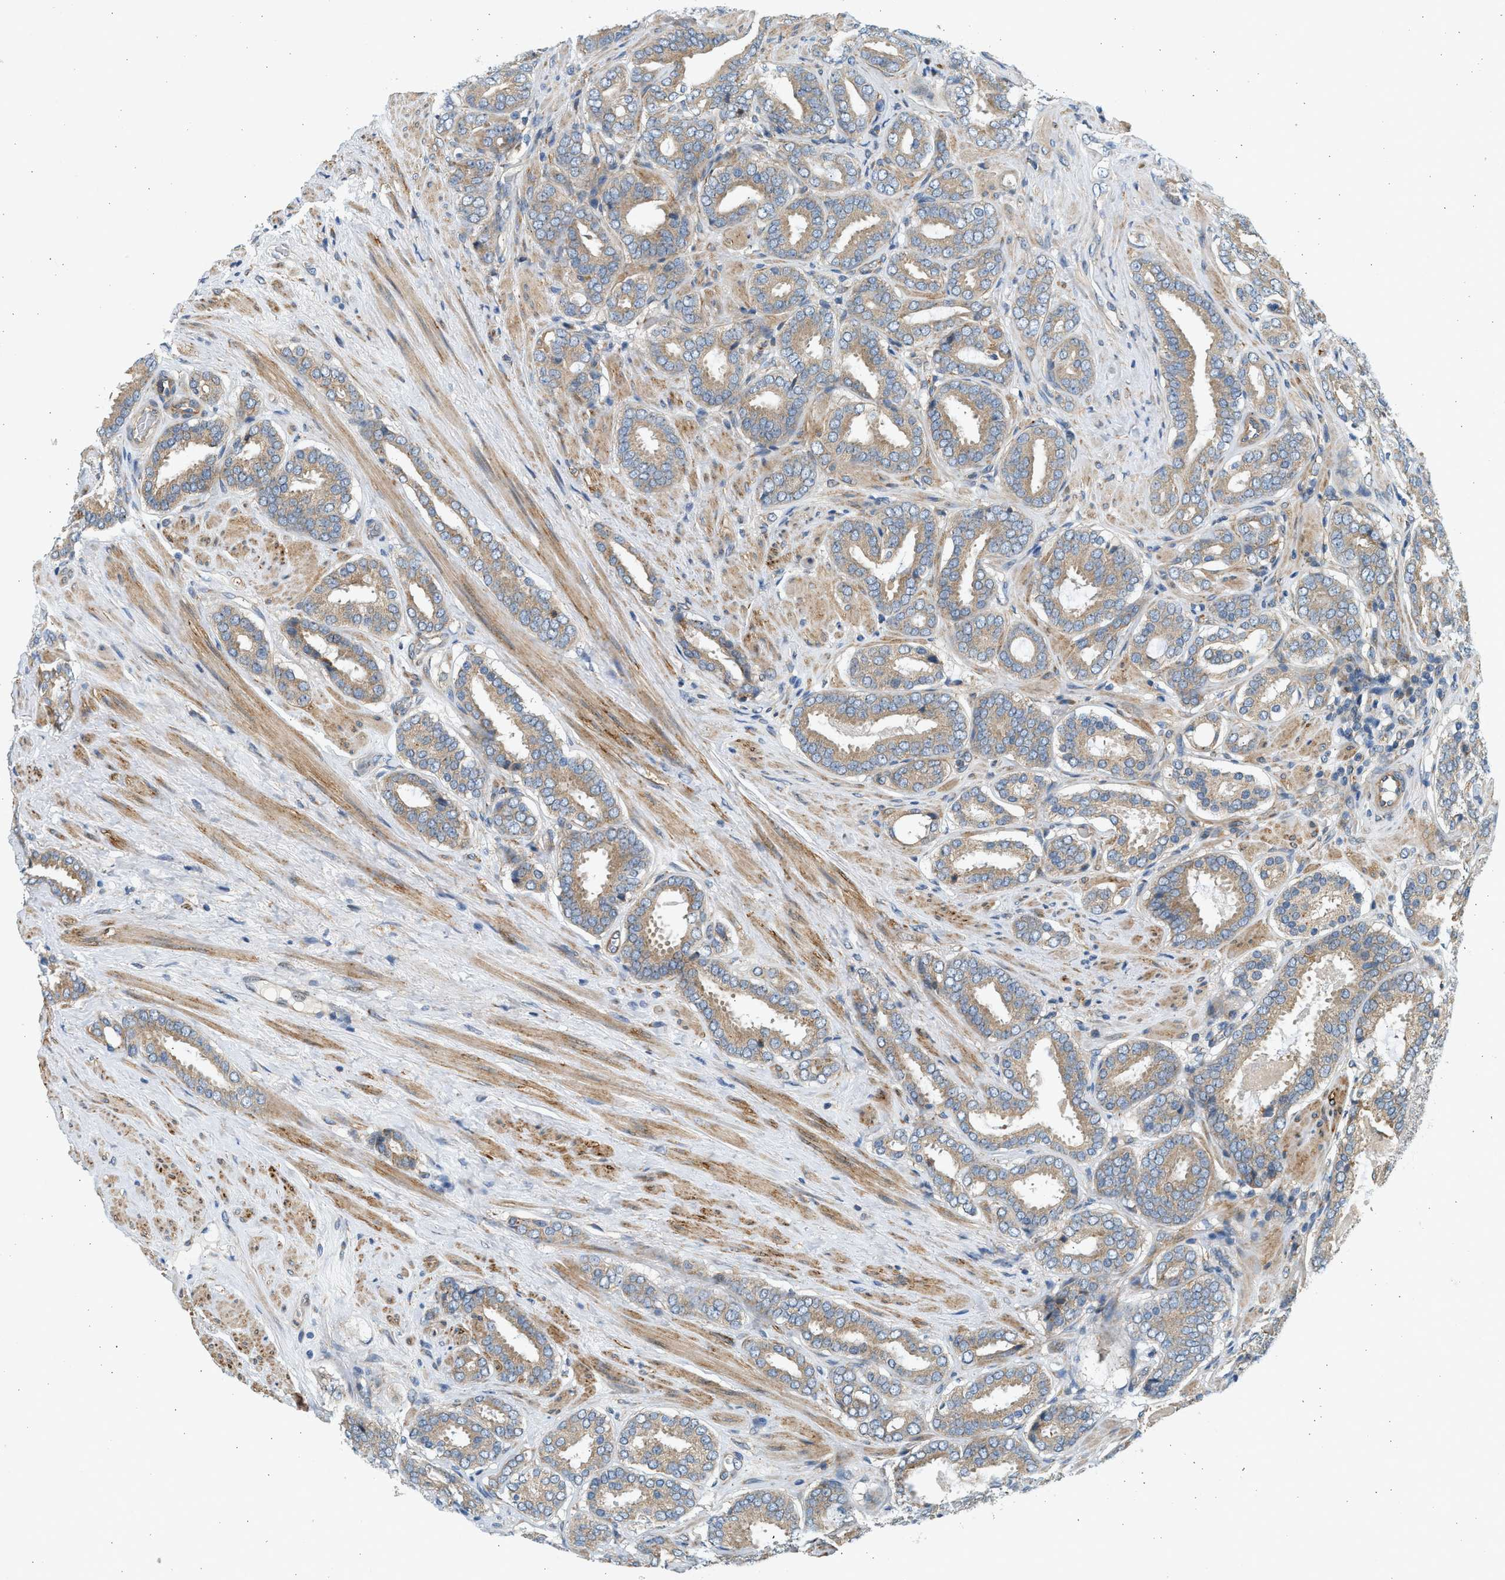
{"staining": {"intensity": "moderate", "quantity": ">75%", "location": "cytoplasmic/membranous"}, "tissue": "prostate cancer", "cell_type": "Tumor cells", "image_type": "cancer", "snomed": [{"axis": "morphology", "description": "Adenocarcinoma, Low grade"}, {"axis": "topography", "description": "Prostate"}], "caption": "IHC staining of low-grade adenocarcinoma (prostate), which demonstrates medium levels of moderate cytoplasmic/membranous positivity in approximately >75% of tumor cells indicating moderate cytoplasmic/membranous protein staining. The staining was performed using DAB (brown) for protein detection and nuclei were counterstained in hematoxylin (blue).", "gene": "KDELR2", "patient": {"sex": "male", "age": 69}}